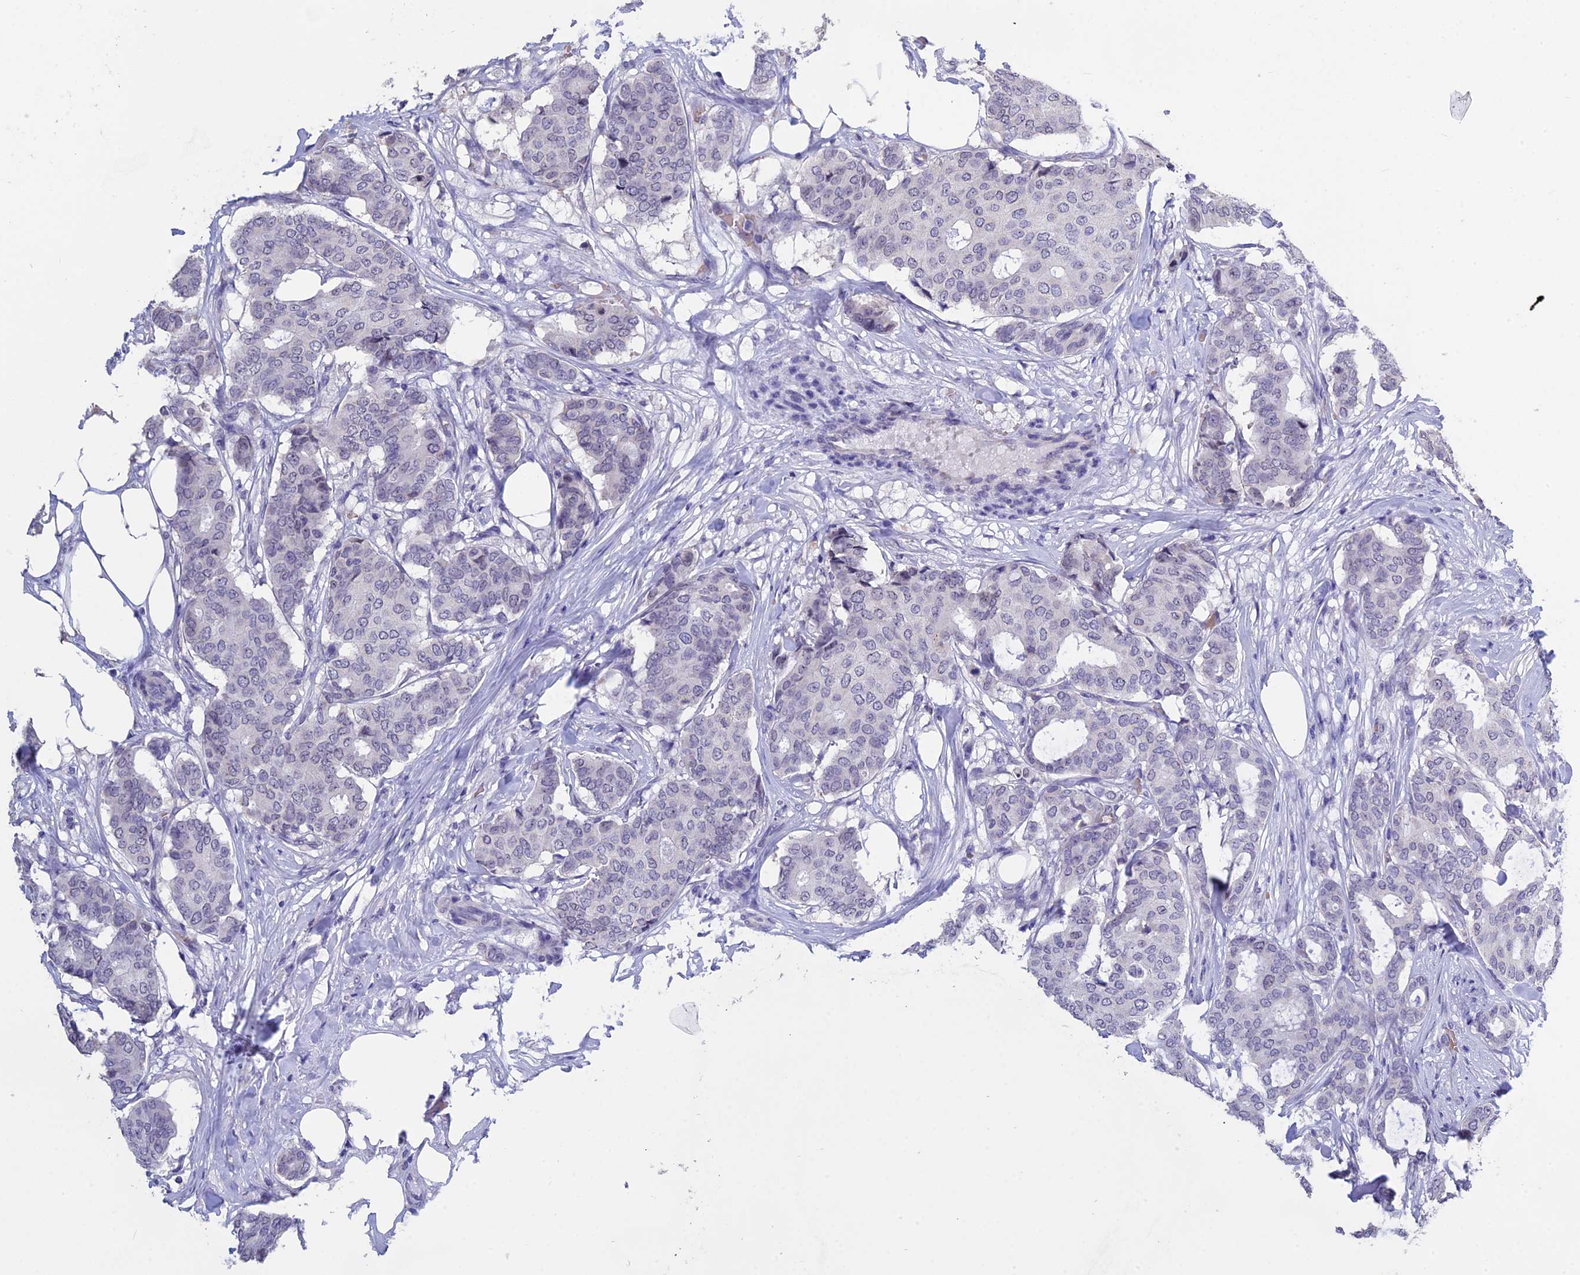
{"staining": {"intensity": "negative", "quantity": "none", "location": "none"}, "tissue": "breast cancer", "cell_type": "Tumor cells", "image_type": "cancer", "snomed": [{"axis": "morphology", "description": "Duct carcinoma"}, {"axis": "topography", "description": "Breast"}], "caption": "A high-resolution photomicrograph shows IHC staining of breast cancer (invasive ductal carcinoma), which shows no significant staining in tumor cells.", "gene": "KNOP1", "patient": {"sex": "female", "age": 75}}